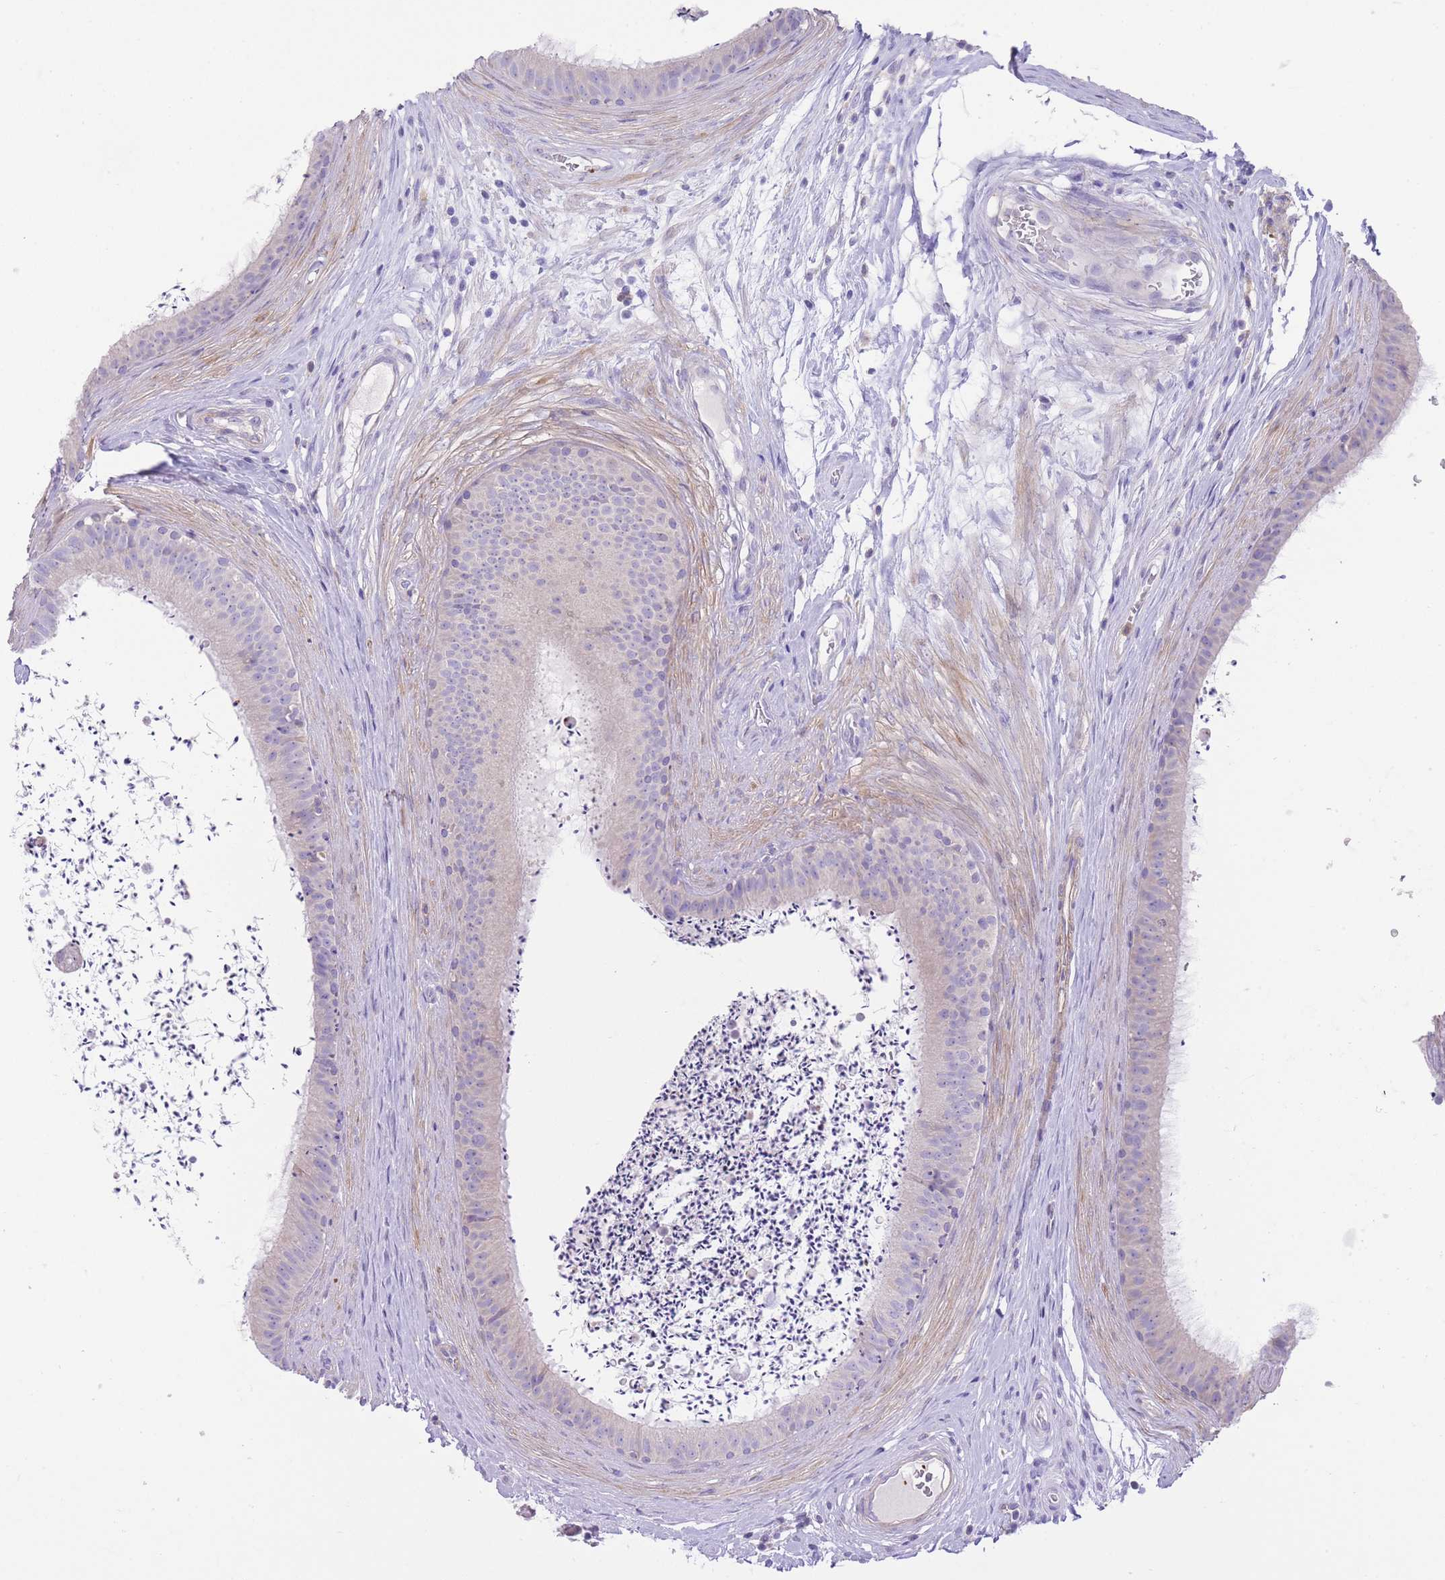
{"staining": {"intensity": "negative", "quantity": "none", "location": "none"}, "tissue": "epididymis", "cell_type": "Glandular cells", "image_type": "normal", "snomed": [{"axis": "morphology", "description": "Normal tissue, NOS"}, {"axis": "topography", "description": "Testis"}, {"axis": "topography", "description": "Epididymis"}], "caption": "This is an IHC image of unremarkable human epididymis. There is no staining in glandular cells.", "gene": "ENSG00000289258", "patient": {"sex": "male", "age": 41}}